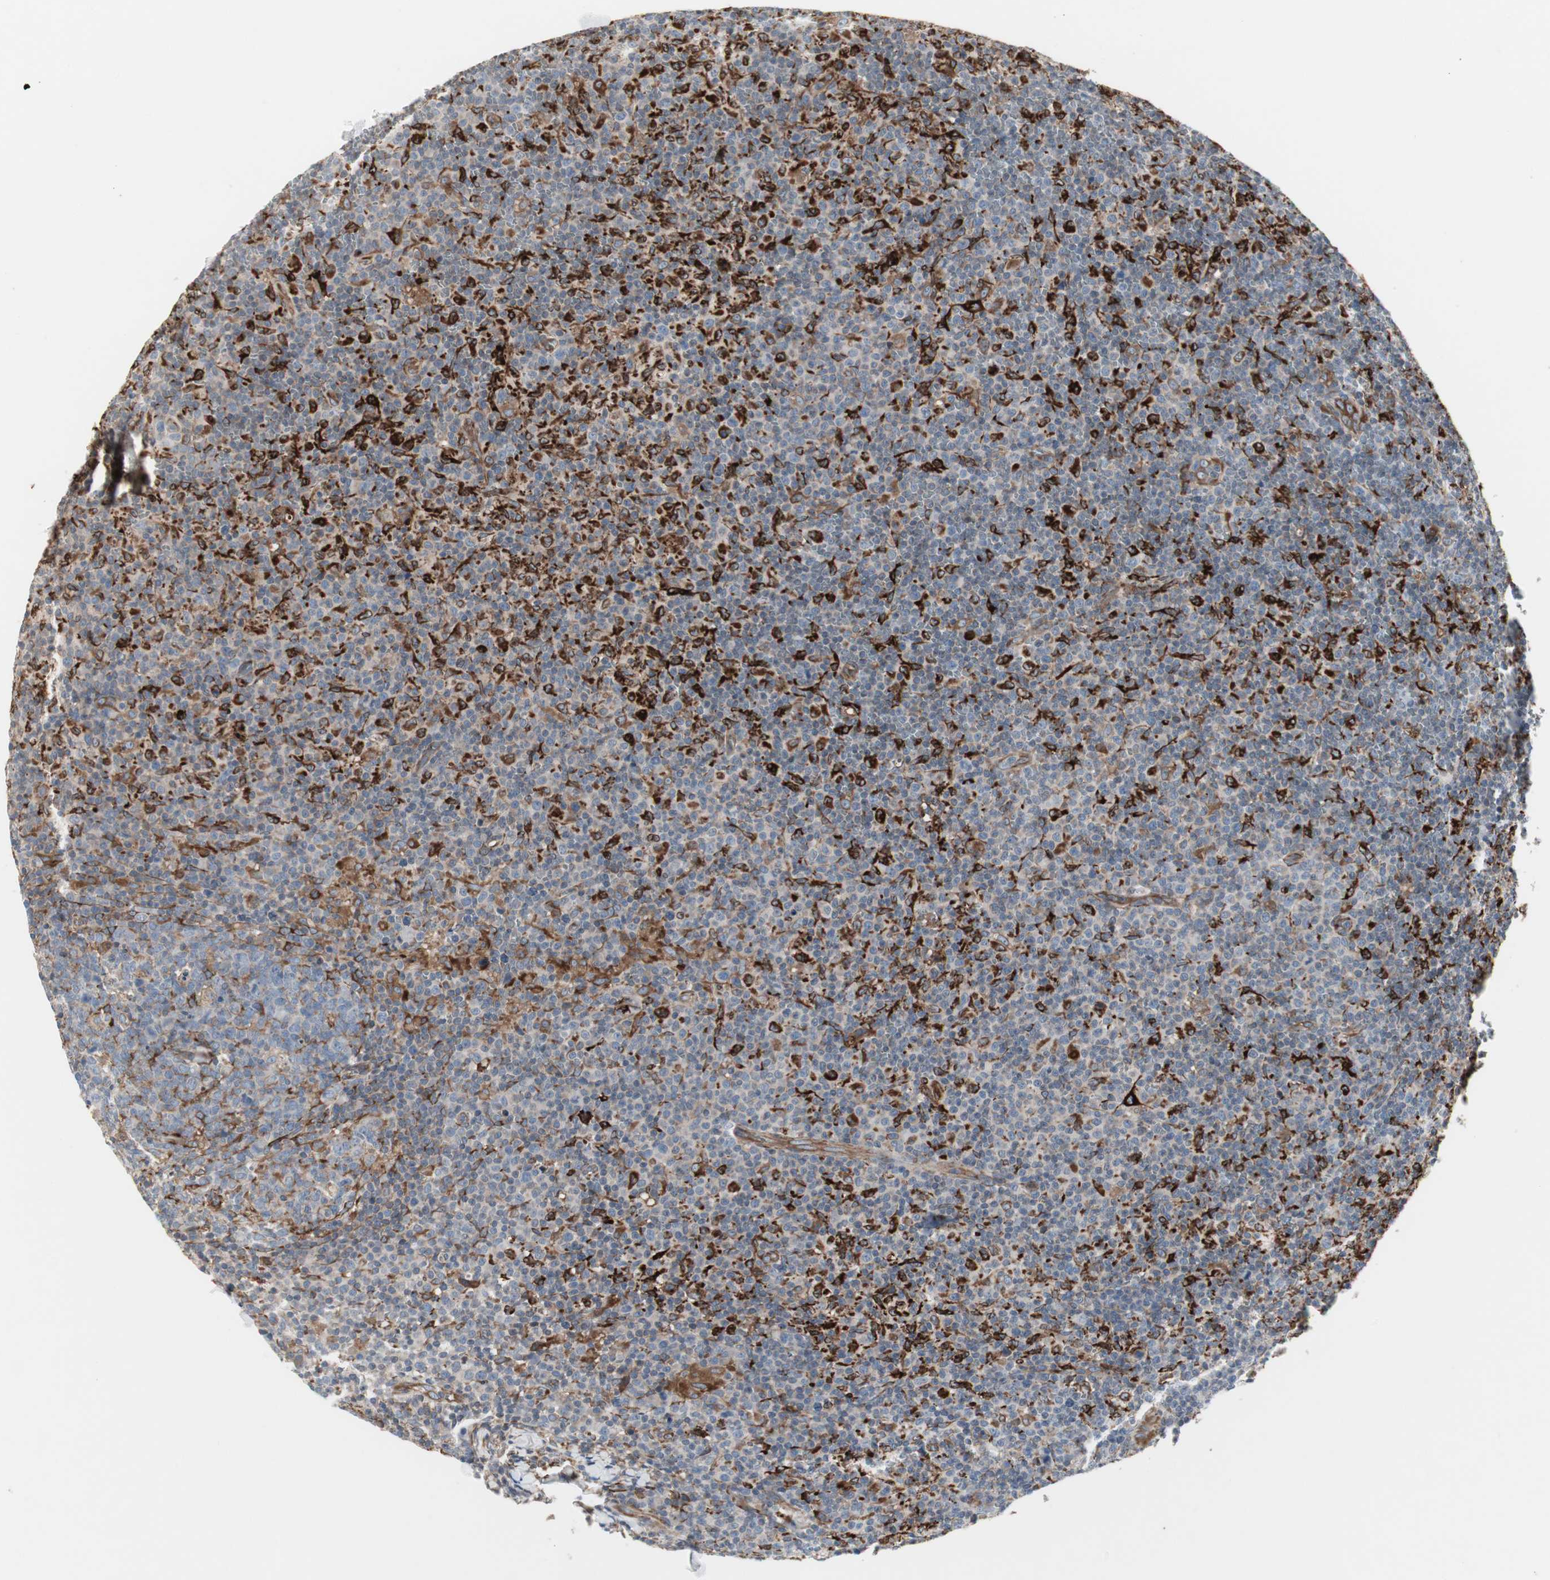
{"staining": {"intensity": "strong", "quantity": "<25%", "location": "cytoplasmic/membranous"}, "tissue": "lymph node", "cell_type": "Germinal center cells", "image_type": "normal", "snomed": [{"axis": "morphology", "description": "Normal tissue, NOS"}, {"axis": "morphology", "description": "Inflammation, NOS"}, {"axis": "topography", "description": "Lymph node"}], "caption": "A medium amount of strong cytoplasmic/membranous positivity is appreciated in approximately <25% of germinal center cells in benign lymph node. (Stains: DAB in brown, nuclei in blue, Microscopy: brightfield microscopy at high magnification).", "gene": "H6PD", "patient": {"sex": "male", "age": 55}}